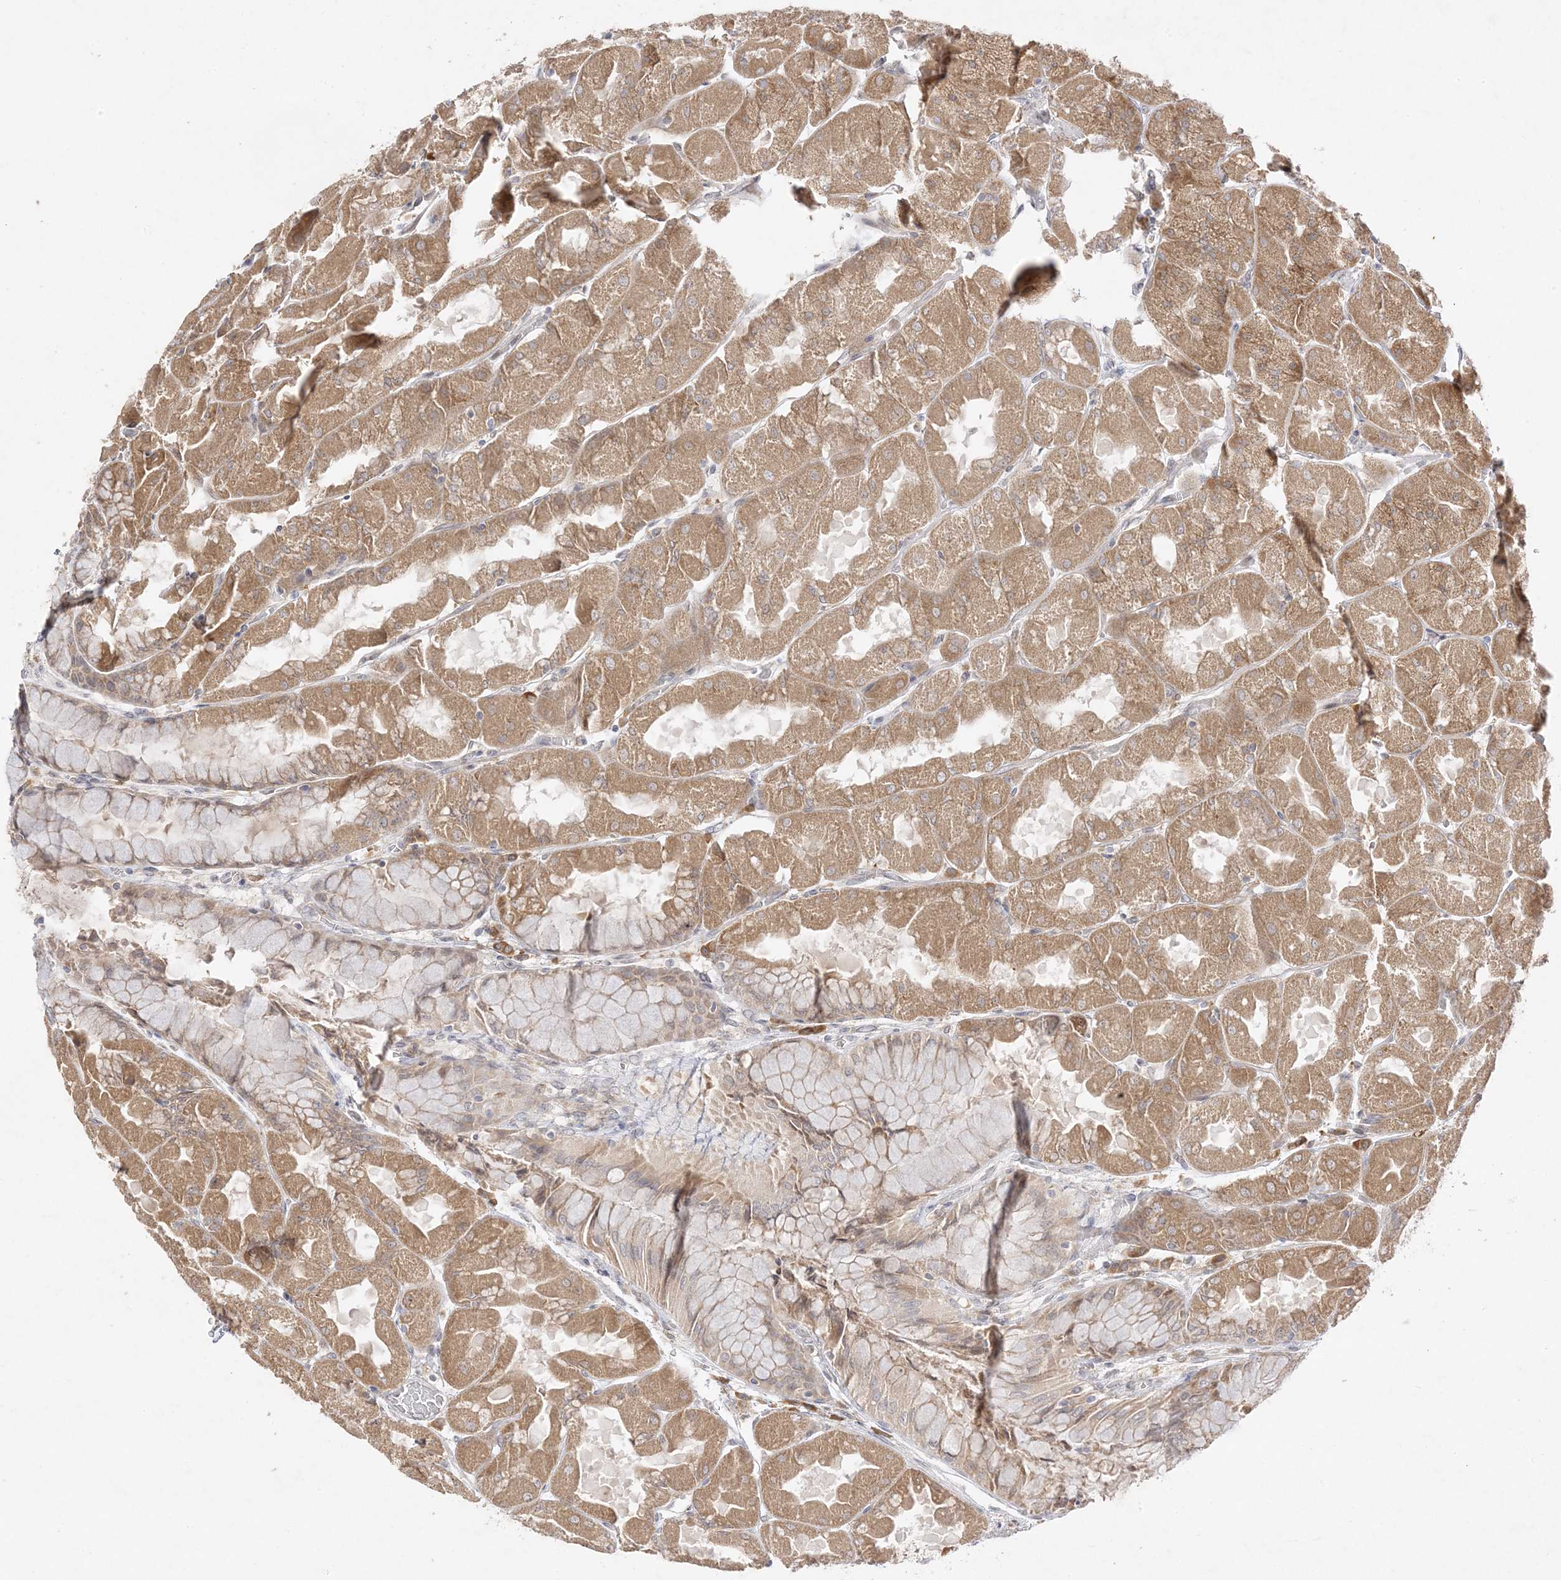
{"staining": {"intensity": "moderate", "quantity": ">75%", "location": "cytoplasmic/membranous"}, "tissue": "stomach", "cell_type": "Glandular cells", "image_type": "normal", "snomed": [{"axis": "morphology", "description": "Normal tissue, NOS"}, {"axis": "topography", "description": "Stomach"}], "caption": "Immunohistochemical staining of normal stomach shows medium levels of moderate cytoplasmic/membranous staining in about >75% of glandular cells. The protein is shown in brown color, while the nuclei are stained blue.", "gene": "C2CD2", "patient": {"sex": "female", "age": 61}}